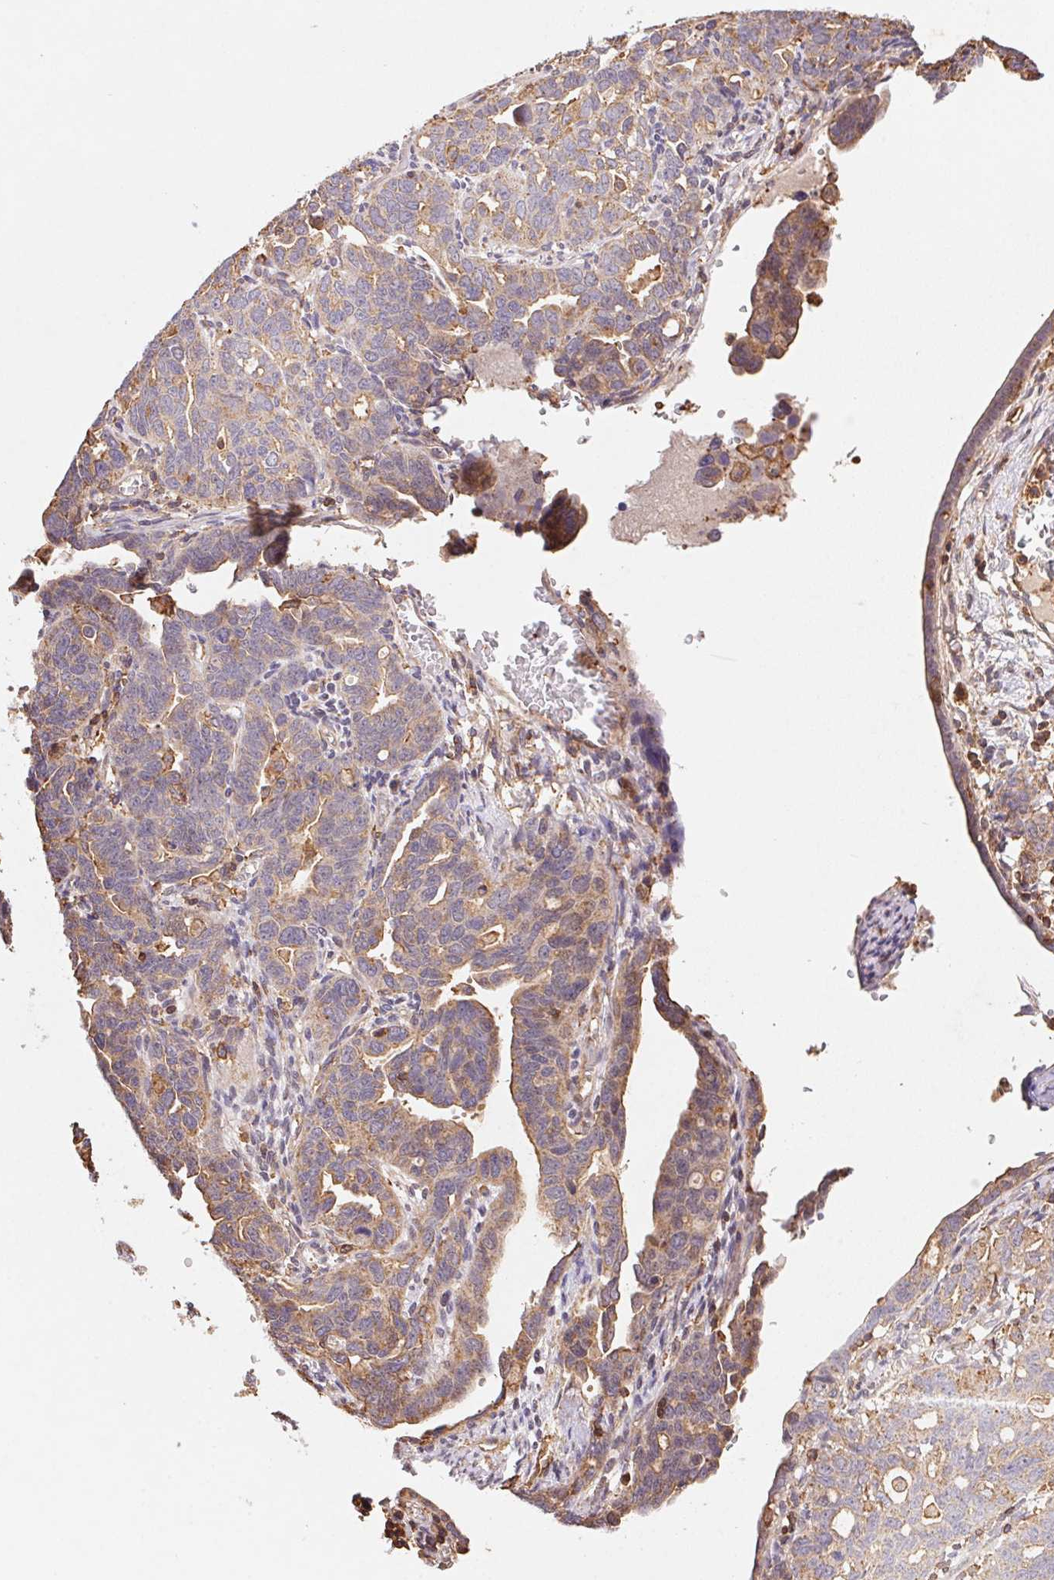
{"staining": {"intensity": "weak", "quantity": "<25%", "location": "cytoplasmic/membranous"}, "tissue": "ovarian cancer", "cell_type": "Tumor cells", "image_type": "cancer", "snomed": [{"axis": "morphology", "description": "Cystadenocarcinoma, serous, NOS"}, {"axis": "topography", "description": "Ovary"}], "caption": "This photomicrograph is of serous cystadenocarcinoma (ovarian) stained with immunohistochemistry to label a protein in brown with the nuclei are counter-stained blue. There is no positivity in tumor cells.", "gene": "ATG10", "patient": {"sex": "female", "age": 69}}